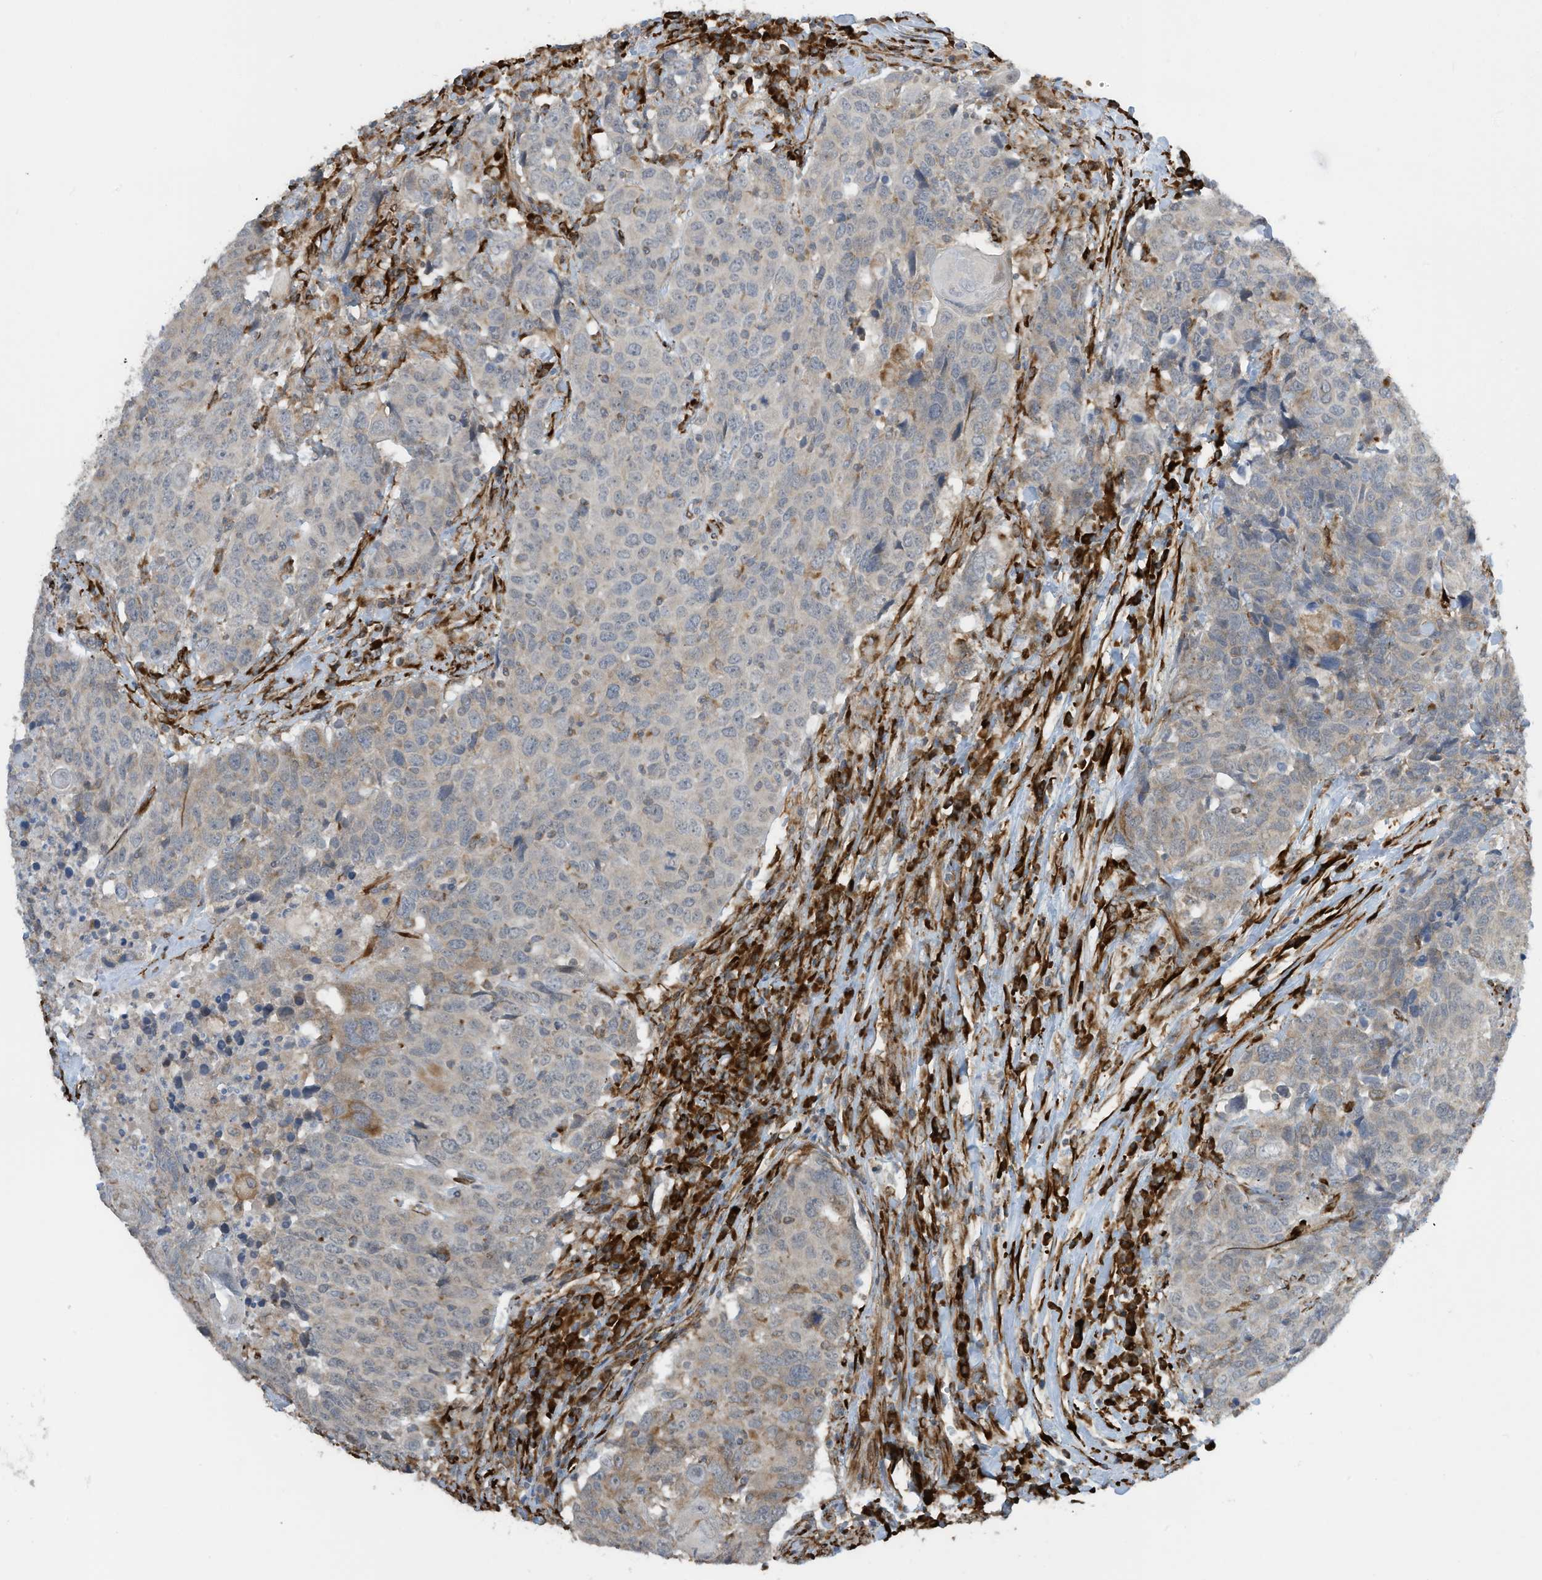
{"staining": {"intensity": "negative", "quantity": "none", "location": "none"}, "tissue": "head and neck cancer", "cell_type": "Tumor cells", "image_type": "cancer", "snomed": [{"axis": "morphology", "description": "Squamous cell carcinoma, NOS"}, {"axis": "topography", "description": "Head-Neck"}], "caption": "The IHC photomicrograph has no significant positivity in tumor cells of head and neck cancer tissue.", "gene": "ZBTB45", "patient": {"sex": "male", "age": 66}}